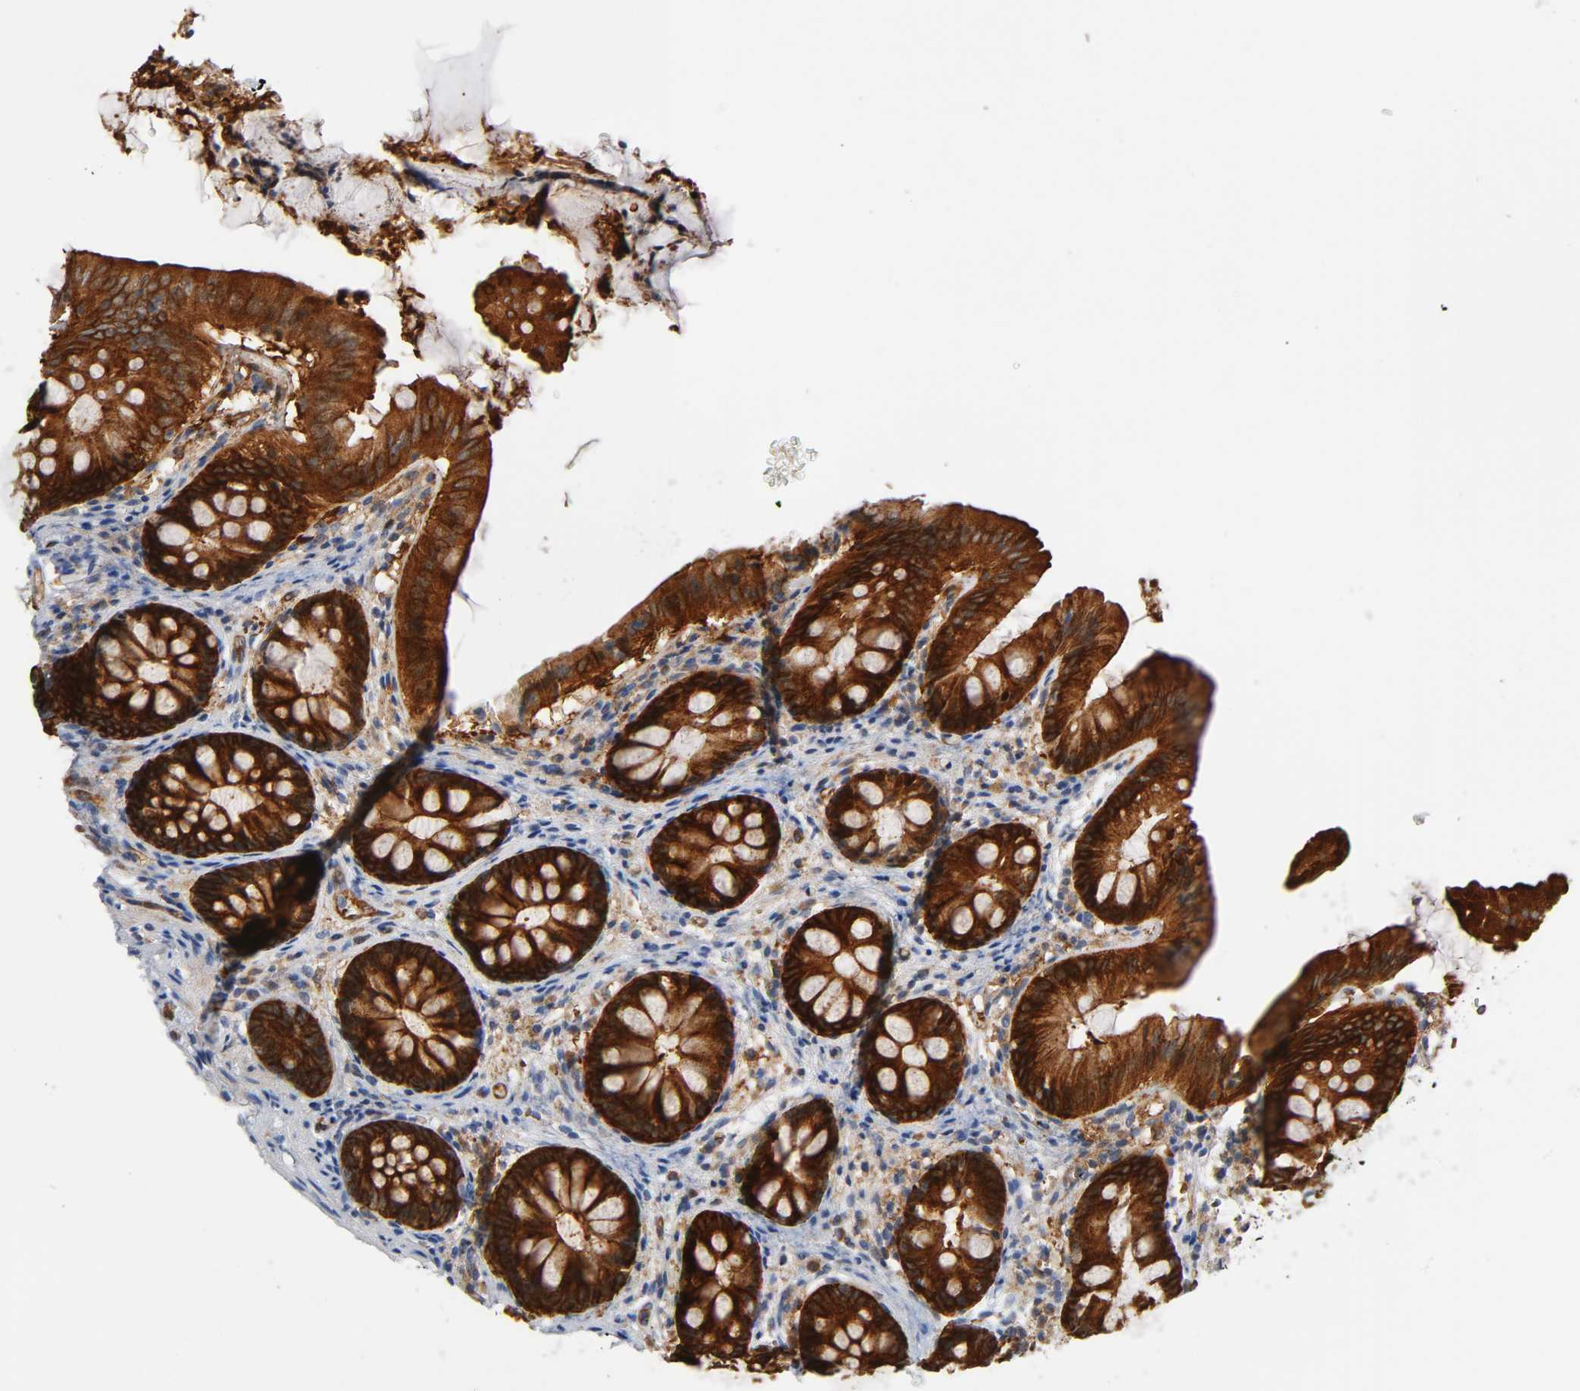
{"staining": {"intensity": "moderate", "quantity": ">75%", "location": "cytoplasmic/membranous"}, "tissue": "colon", "cell_type": "Endothelial cells", "image_type": "normal", "snomed": [{"axis": "morphology", "description": "Normal tissue, NOS"}, {"axis": "topography", "description": "Smooth muscle"}, {"axis": "topography", "description": "Colon"}], "caption": "Immunohistochemical staining of unremarkable human colon exhibits moderate cytoplasmic/membranous protein expression in approximately >75% of endothelial cells.", "gene": "CD2AP", "patient": {"sex": "male", "age": 67}}